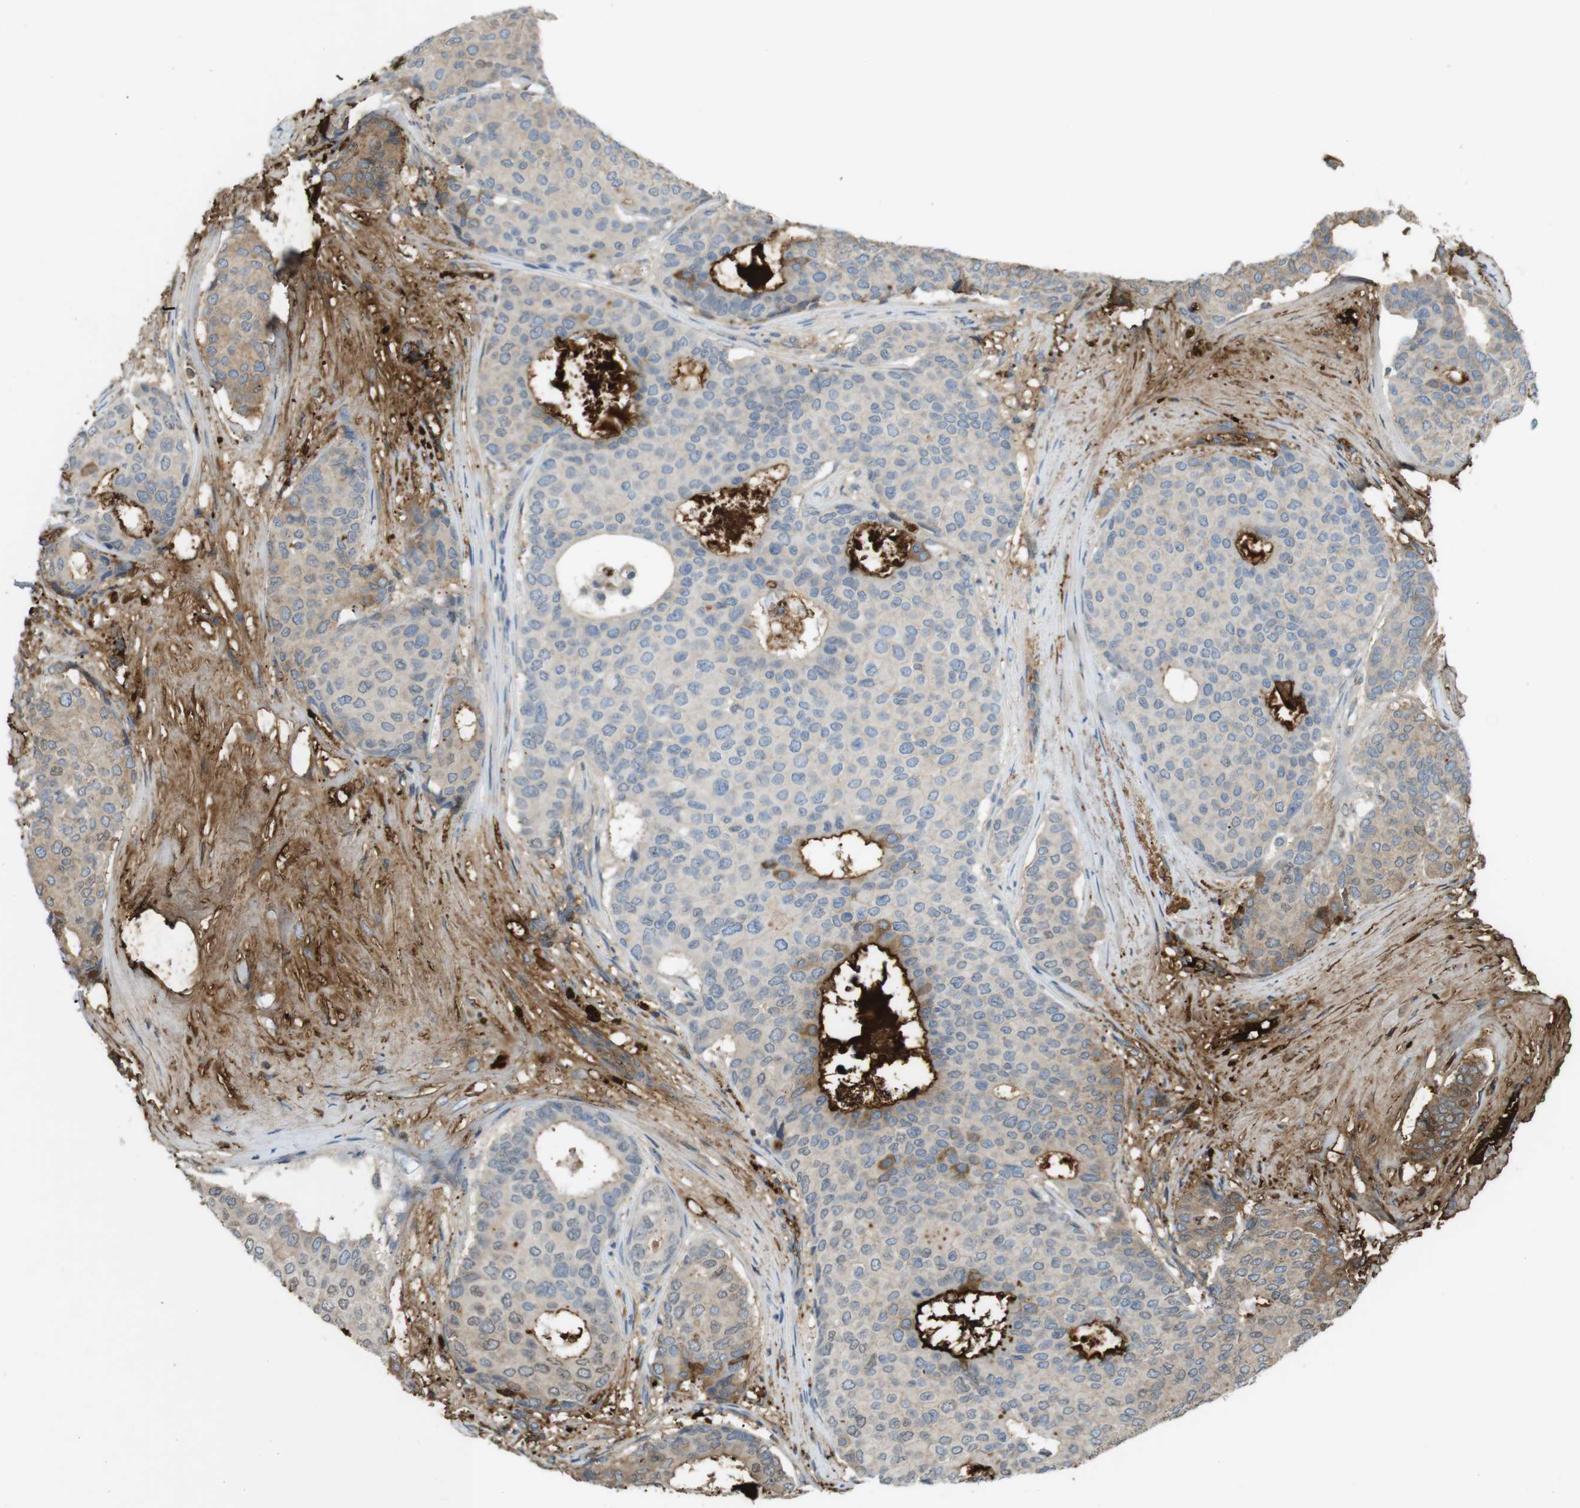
{"staining": {"intensity": "moderate", "quantity": "<25%", "location": "cytoplasmic/membranous"}, "tissue": "breast cancer", "cell_type": "Tumor cells", "image_type": "cancer", "snomed": [{"axis": "morphology", "description": "Duct carcinoma"}, {"axis": "topography", "description": "Breast"}], "caption": "Approximately <25% of tumor cells in human breast cancer show moderate cytoplasmic/membranous protein positivity as visualized by brown immunohistochemical staining.", "gene": "LTBP4", "patient": {"sex": "female", "age": 75}}